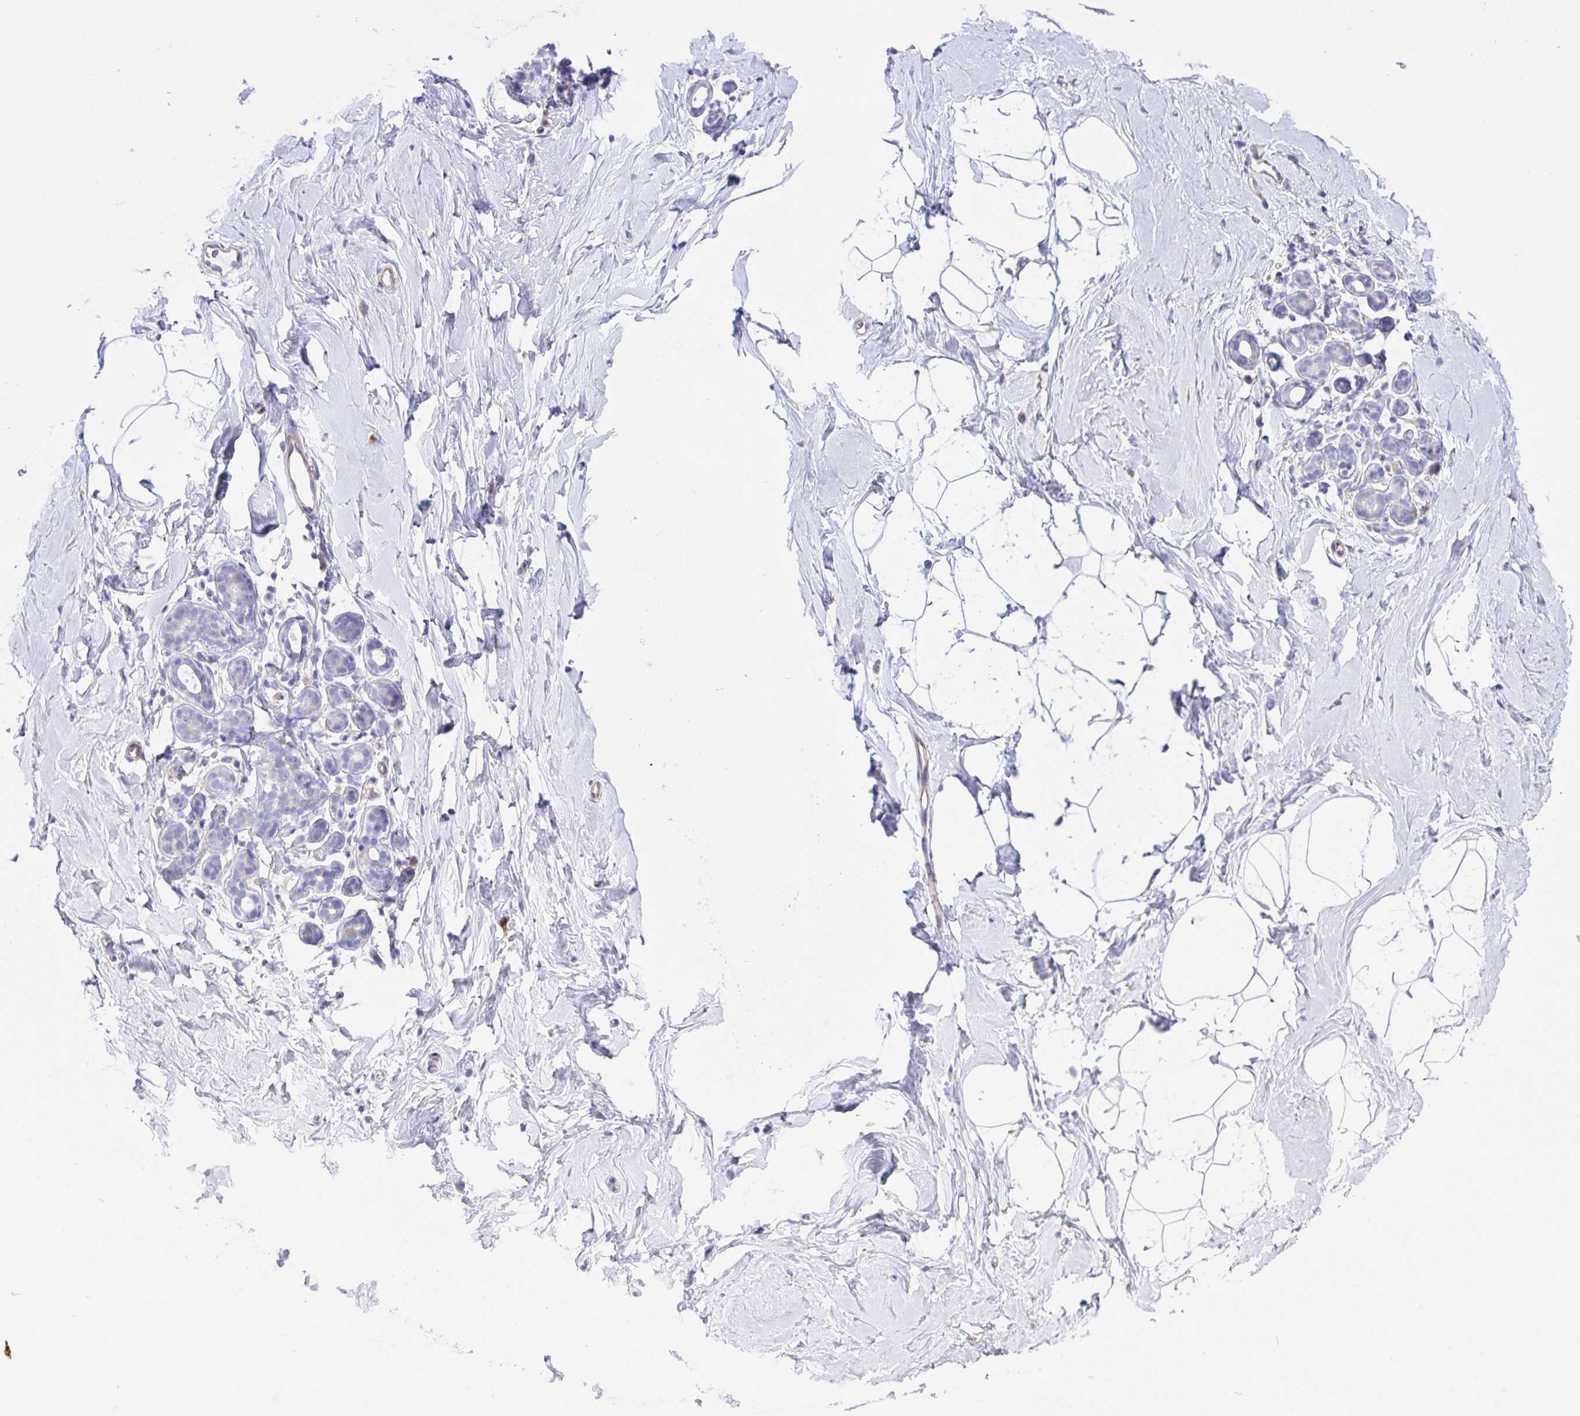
{"staining": {"intensity": "negative", "quantity": "none", "location": "none"}, "tissue": "breast", "cell_type": "Adipocytes", "image_type": "normal", "snomed": [{"axis": "morphology", "description": "Normal tissue, NOS"}, {"axis": "topography", "description": "Breast"}], "caption": "The photomicrograph shows no staining of adipocytes in normal breast.", "gene": "OR51M1", "patient": {"sex": "female", "age": 32}}